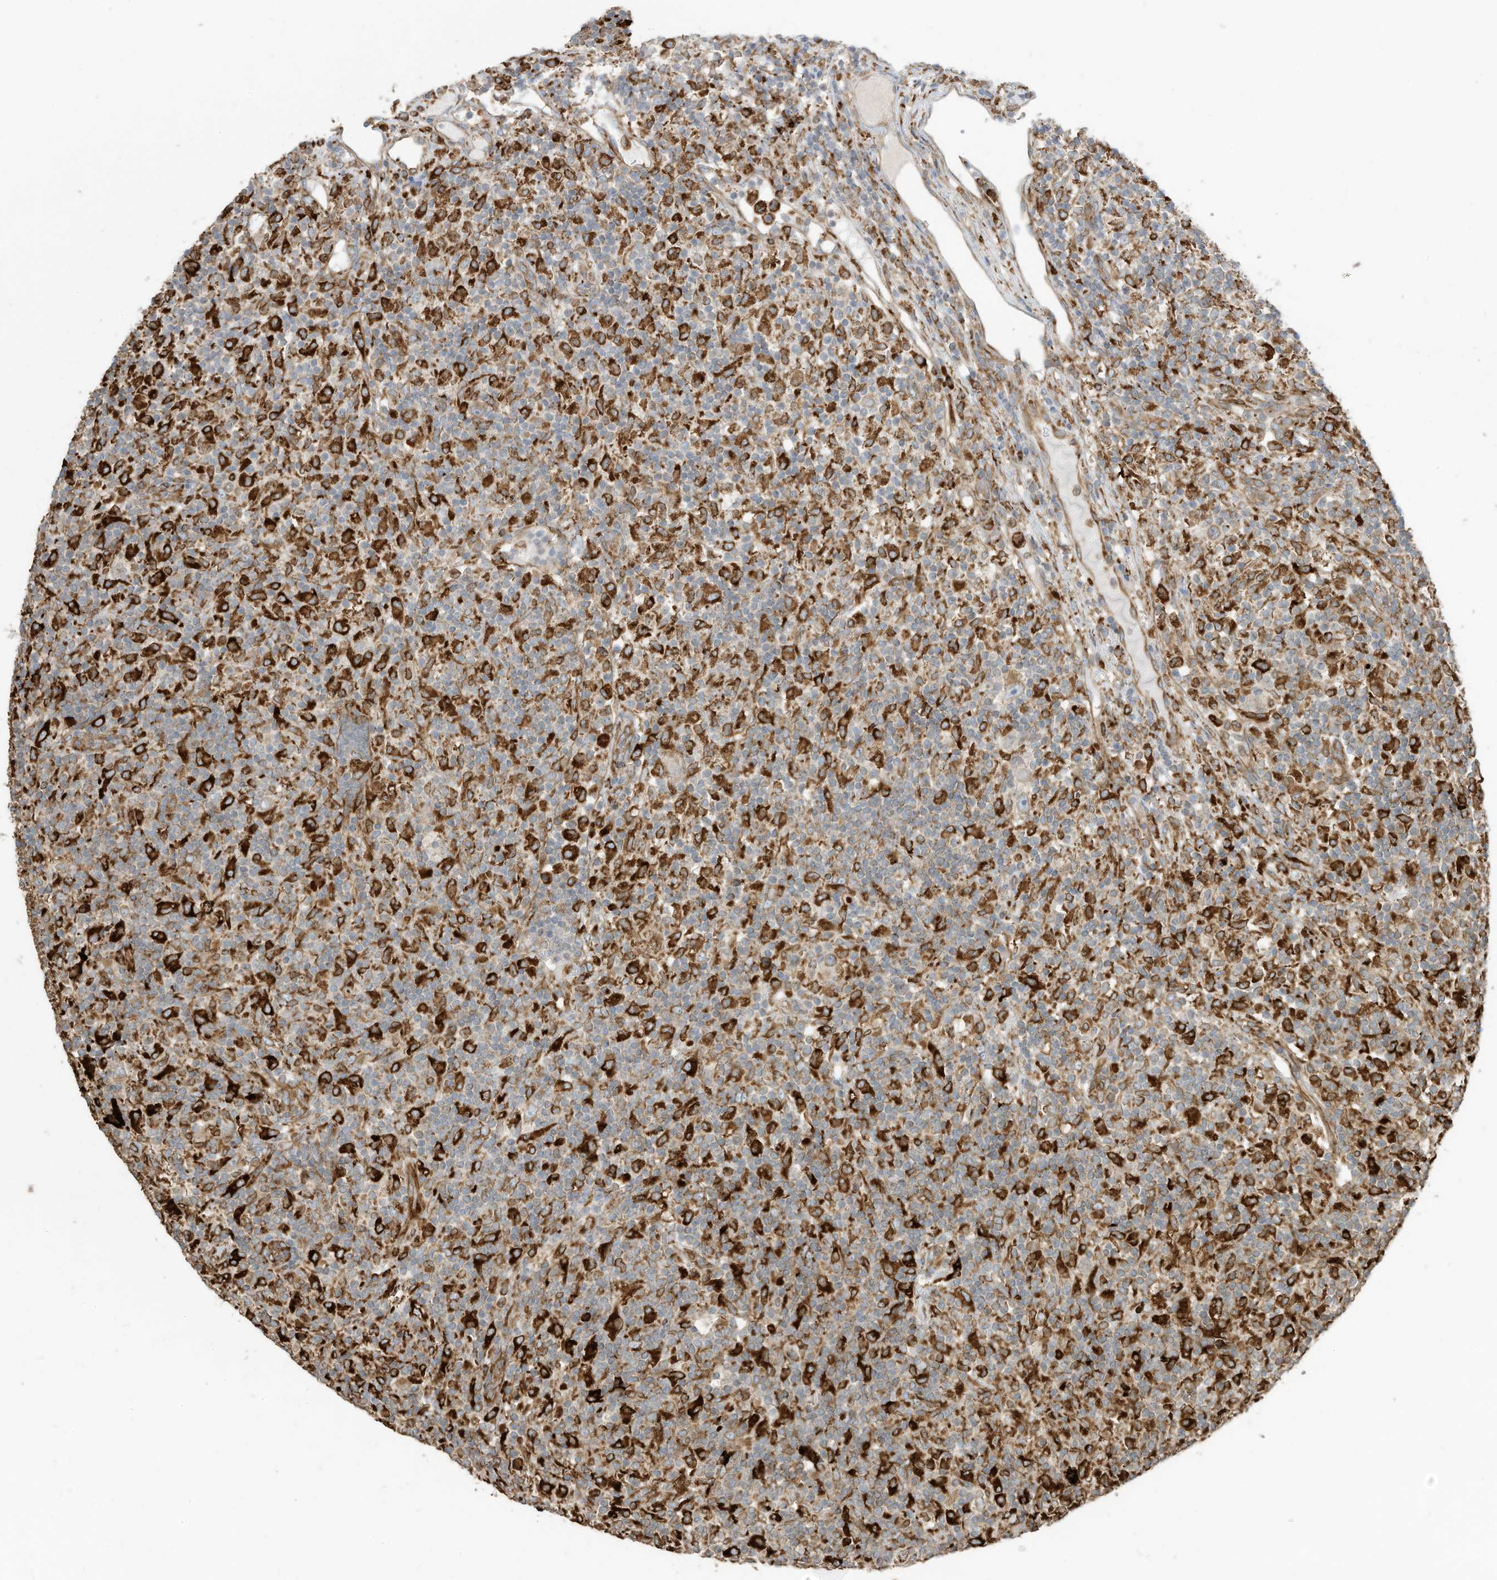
{"staining": {"intensity": "moderate", "quantity": ">75%", "location": "cytoplasmic/membranous"}, "tissue": "lymphoma", "cell_type": "Tumor cells", "image_type": "cancer", "snomed": [{"axis": "morphology", "description": "Hodgkin's disease, NOS"}, {"axis": "topography", "description": "Lymph node"}], "caption": "Lymphoma stained with a brown dye exhibits moderate cytoplasmic/membranous positive positivity in approximately >75% of tumor cells.", "gene": "TRNAU1AP", "patient": {"sex": "male", "age": 70}}